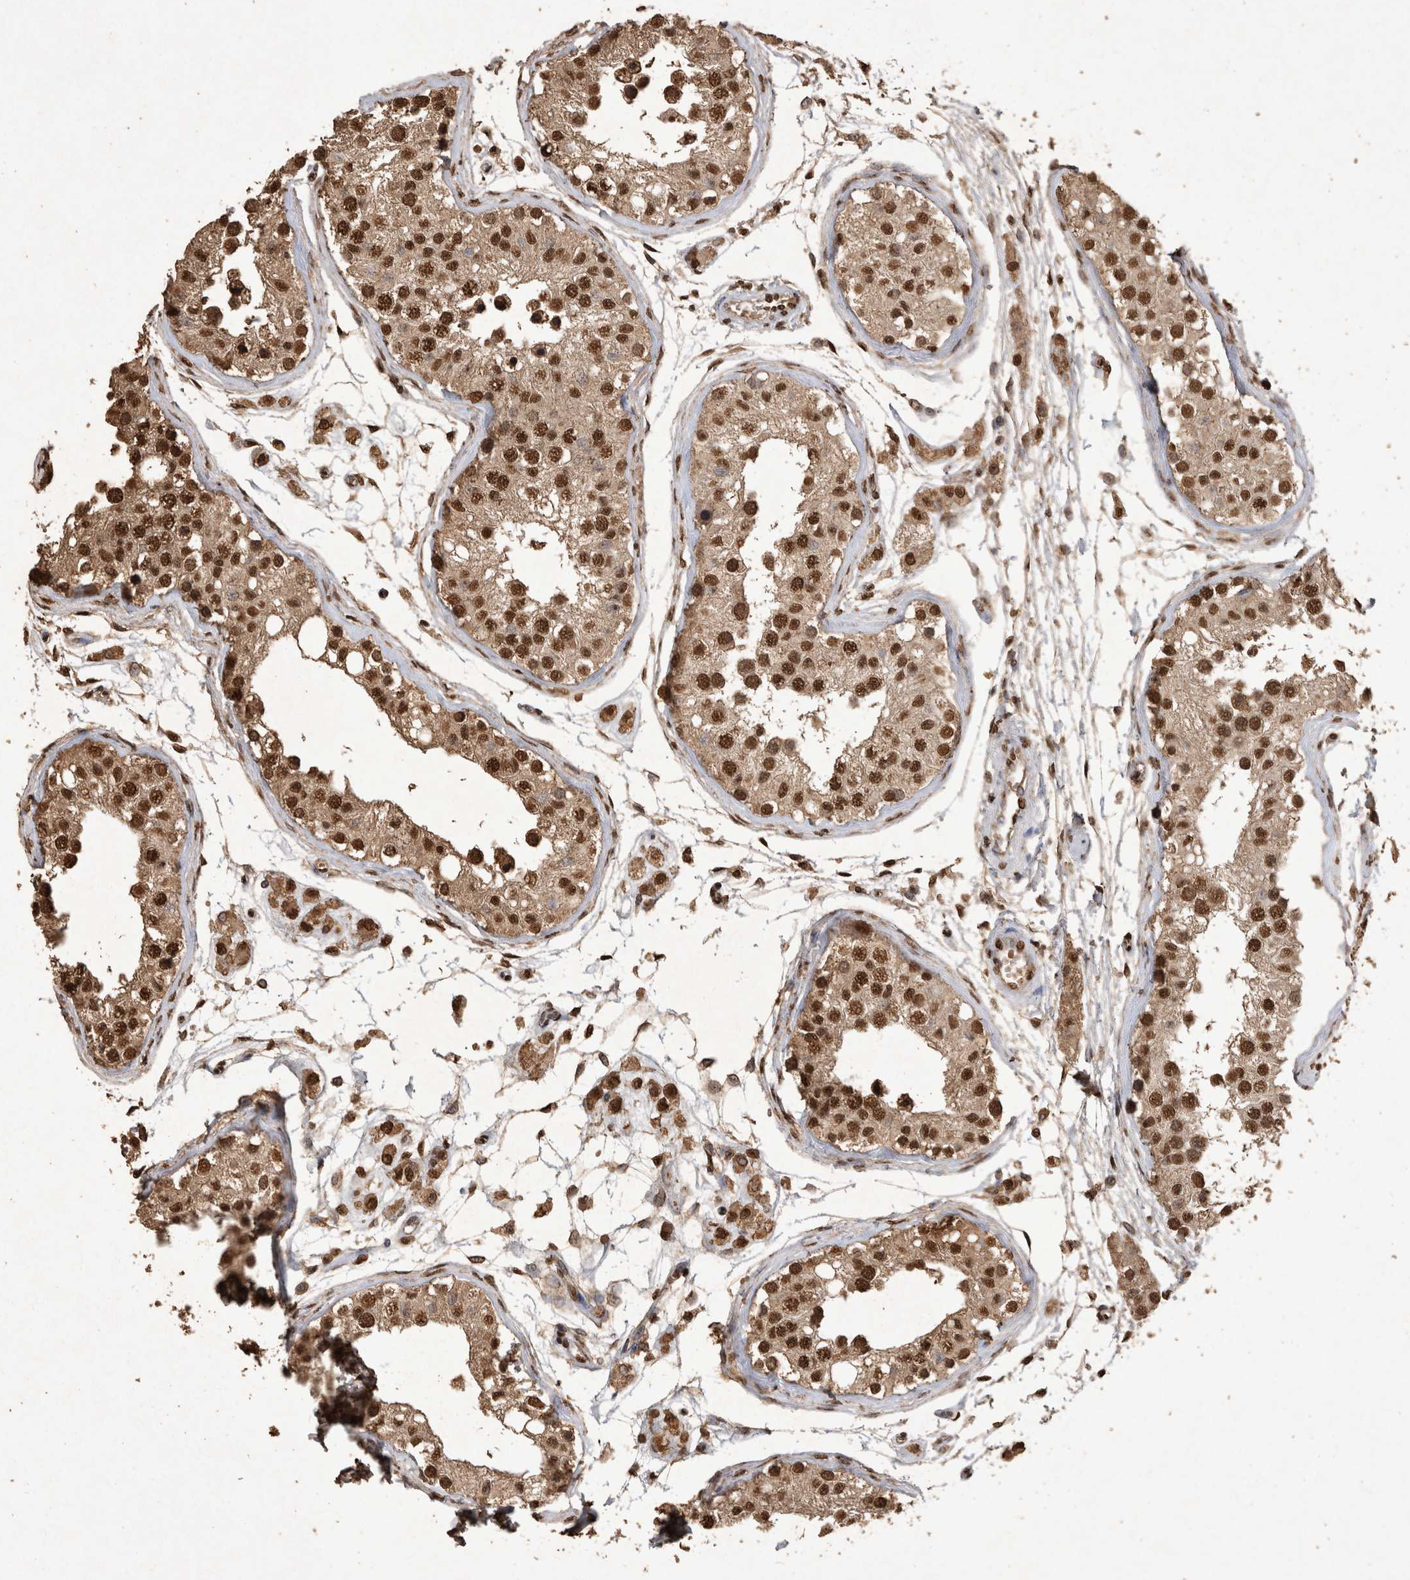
{"staining": {"intensity": "strong", "quantity": ">75%", "location": "cytoplasmic/membranous,nuclear"}, "tissue": "testis", "cell_type": "Cells in seminiferous ducts", "image_type": "normal", "snomed": [{"axis": "morphology", "description": "Normal tissue, NOS"}, {"axis": "morphology", "description": "Adenocarcinoma, metastatic, NOS"}, {"axis": "topography", "description": "Testis"}], "caption": "An image showing strong cytoplasmic/membranous,nuclear expression in about >75% of cells in seminiferous ducts in unremarkable testis, as visualized by brown immunohistochemical staining.", "gene": "OAS2", "patient": {"sex": "male", "age": 26}}